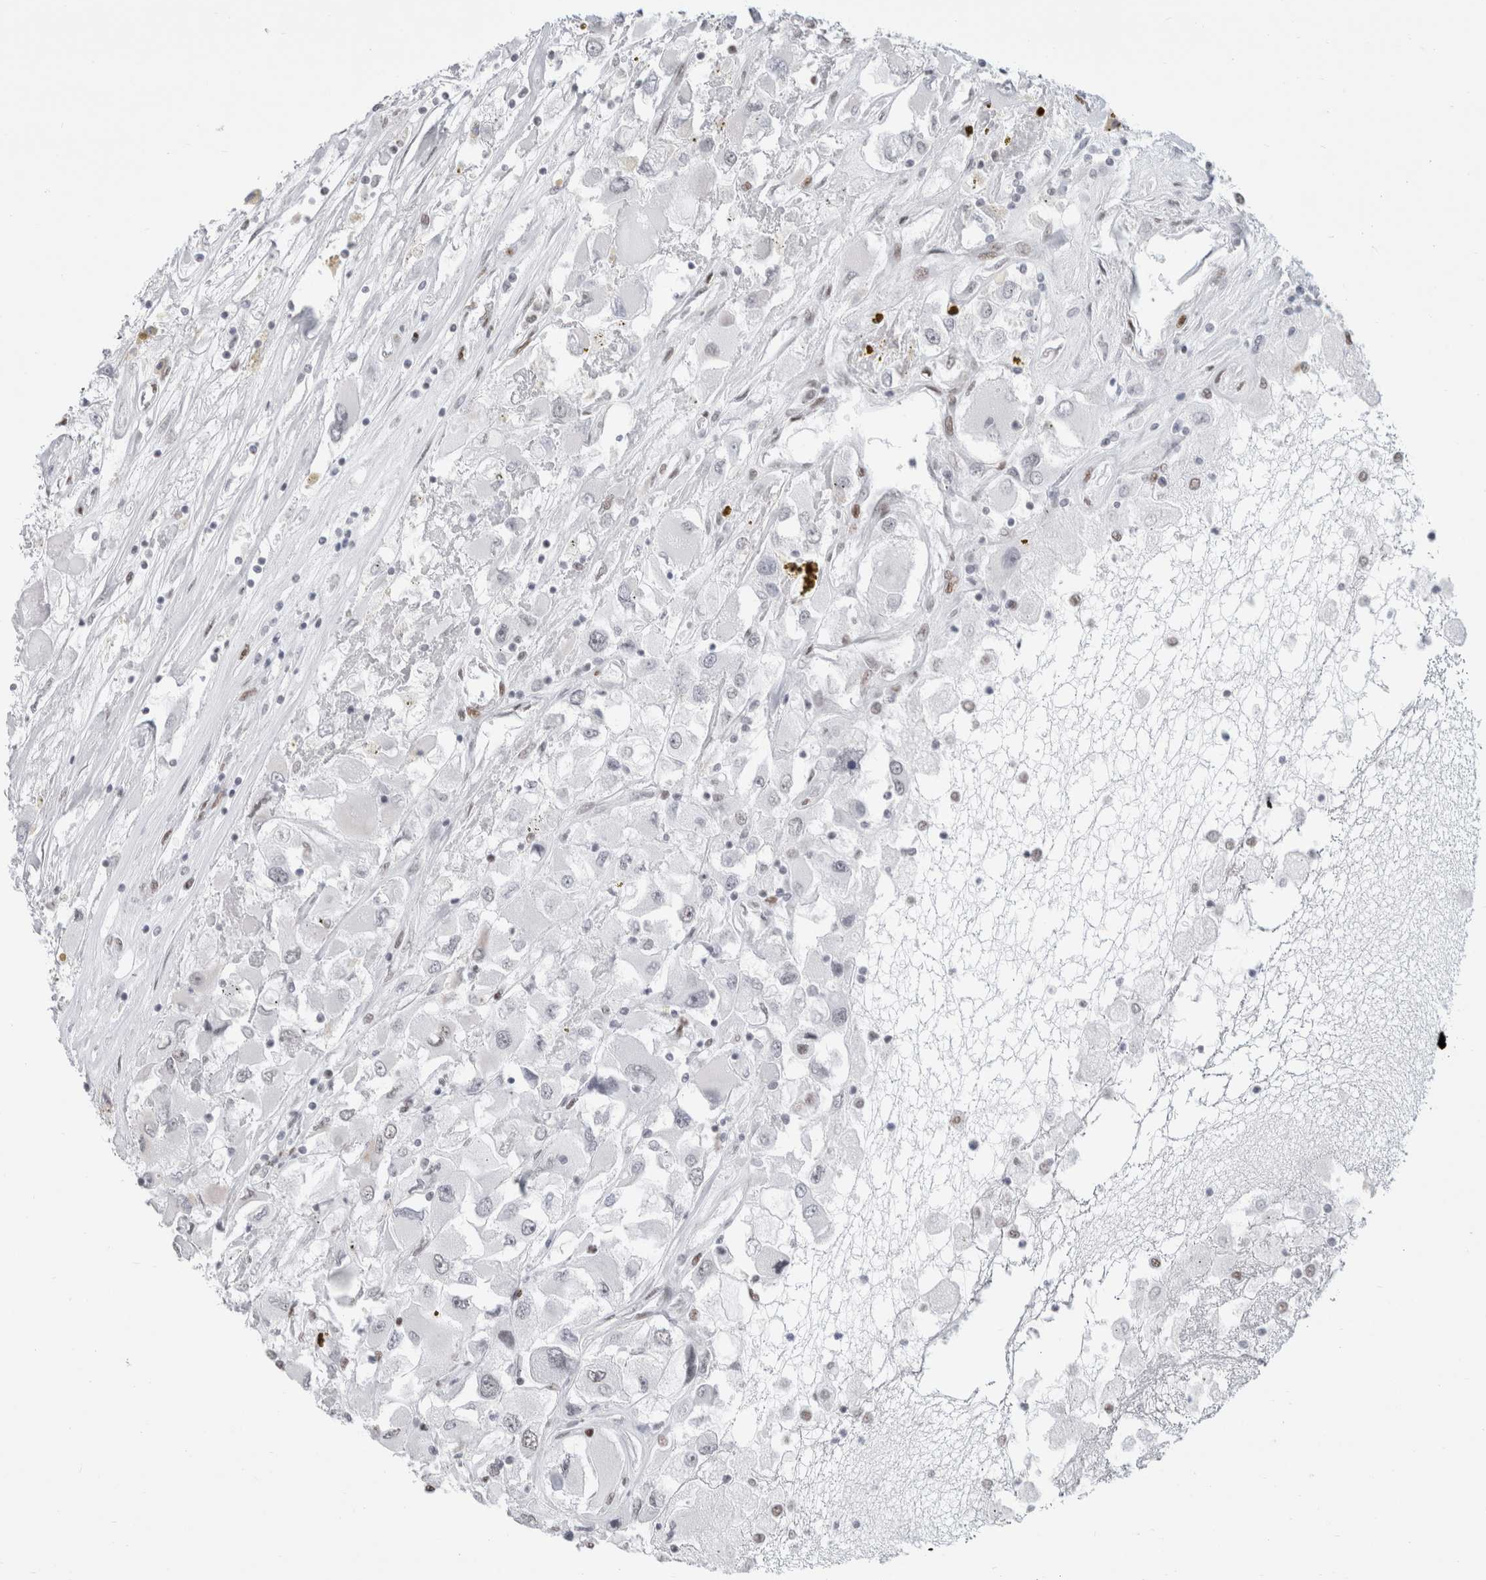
{"staining": {"intensity": "negative", "quantity": "none", "location": "none"}, "tissue": "renal cancer", "cell_type": "Tumor cells", "image_type": "cancer", "snomed": [{"axis": "morphology", "description": "Adenocarcinoma, NOS"}, {"axis": "topography", "description": "Kidney"}], "caption": "DAB immunohistochemical staining of adenocarcinoma (renal) shows no significant staining in tumor cells. (Stains: DAB immunohistochemistry with hematoxylin counter stain, Microscopy: brightfield microscopy at high magnification).", "gene": "SMARCC1", "patient": {"sex": "female", "age": 52}}